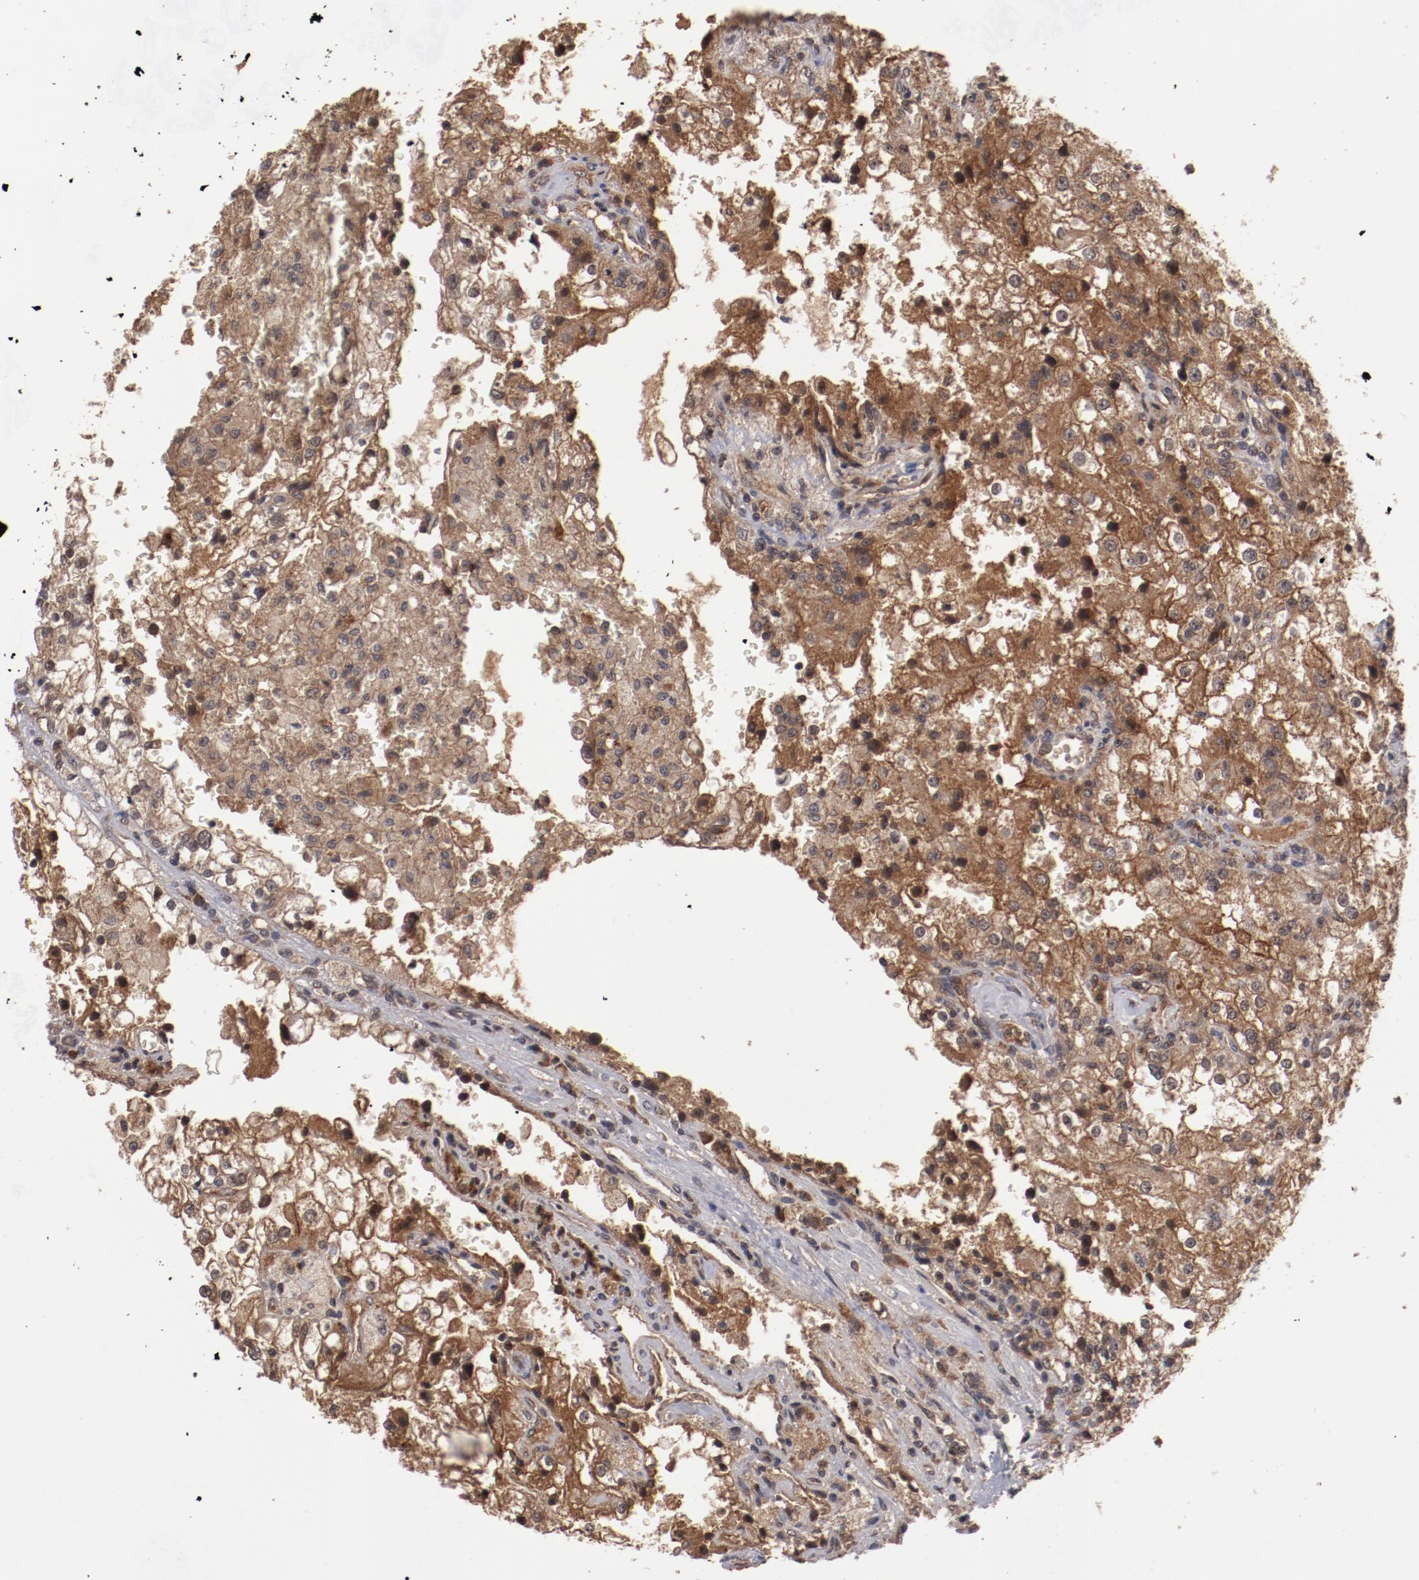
{"staining": {"intensity": "strong", "quantity": ">75%", "location": "cytoplasmic/membranous"}, "tissue": "renal cancer", "cell_type": "Tumor cells", "image_type": "cancer", "snomed": [{"axis": "morphology", "description": "Adenocarcinoma, NOS"}, {"axis": "topography", "description": "Kidney"}], "caption": "Renal adenocarcinoma was stained to show a protein in brown. There is high levels of strong cytoplasmic/membranous positivity in about >75% of tumor cells.", "gene": "TENM1", "patient": {"sex": "female", "age": 74}}